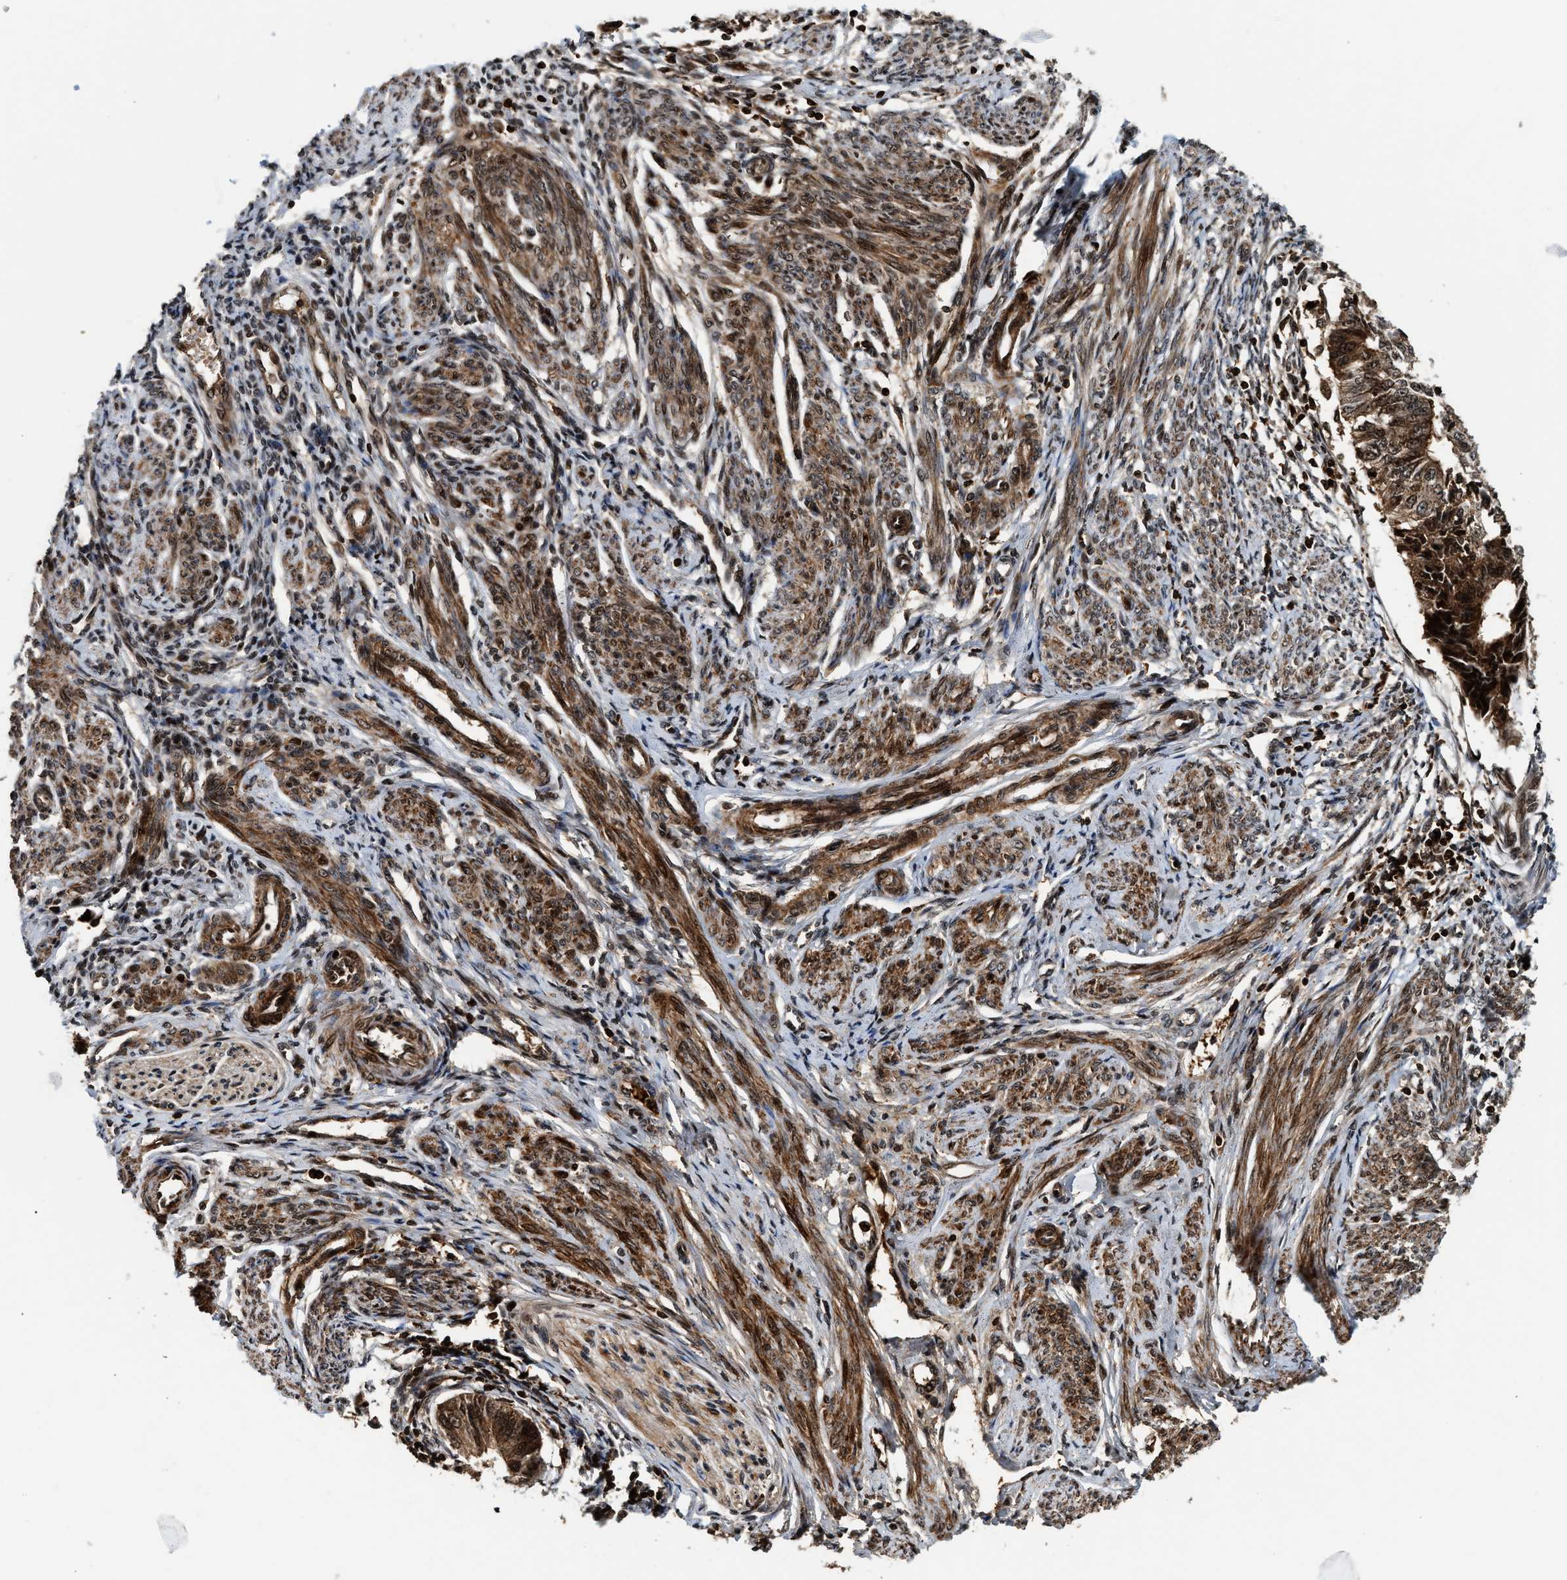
{"staining": {"intensity": "strong", "quantity": ">75%", "location": "cytoplasmic/membranous,nuclear"}, "tissue": "endometrial cancer", "cell_type": "Tumor cells", "image_type": "cancer", "snomed": [{"axis": "morphology", "description": "Adenocarcinoma, NOS"}, {"axis": "topography", "description": "Endometrium"}], "caption": "Endometrial cancer stained with a protein marker exhibits strong staining in tumor cells.", "gene": "MDM2", "patient": {"sex": "female", "age": 32}}